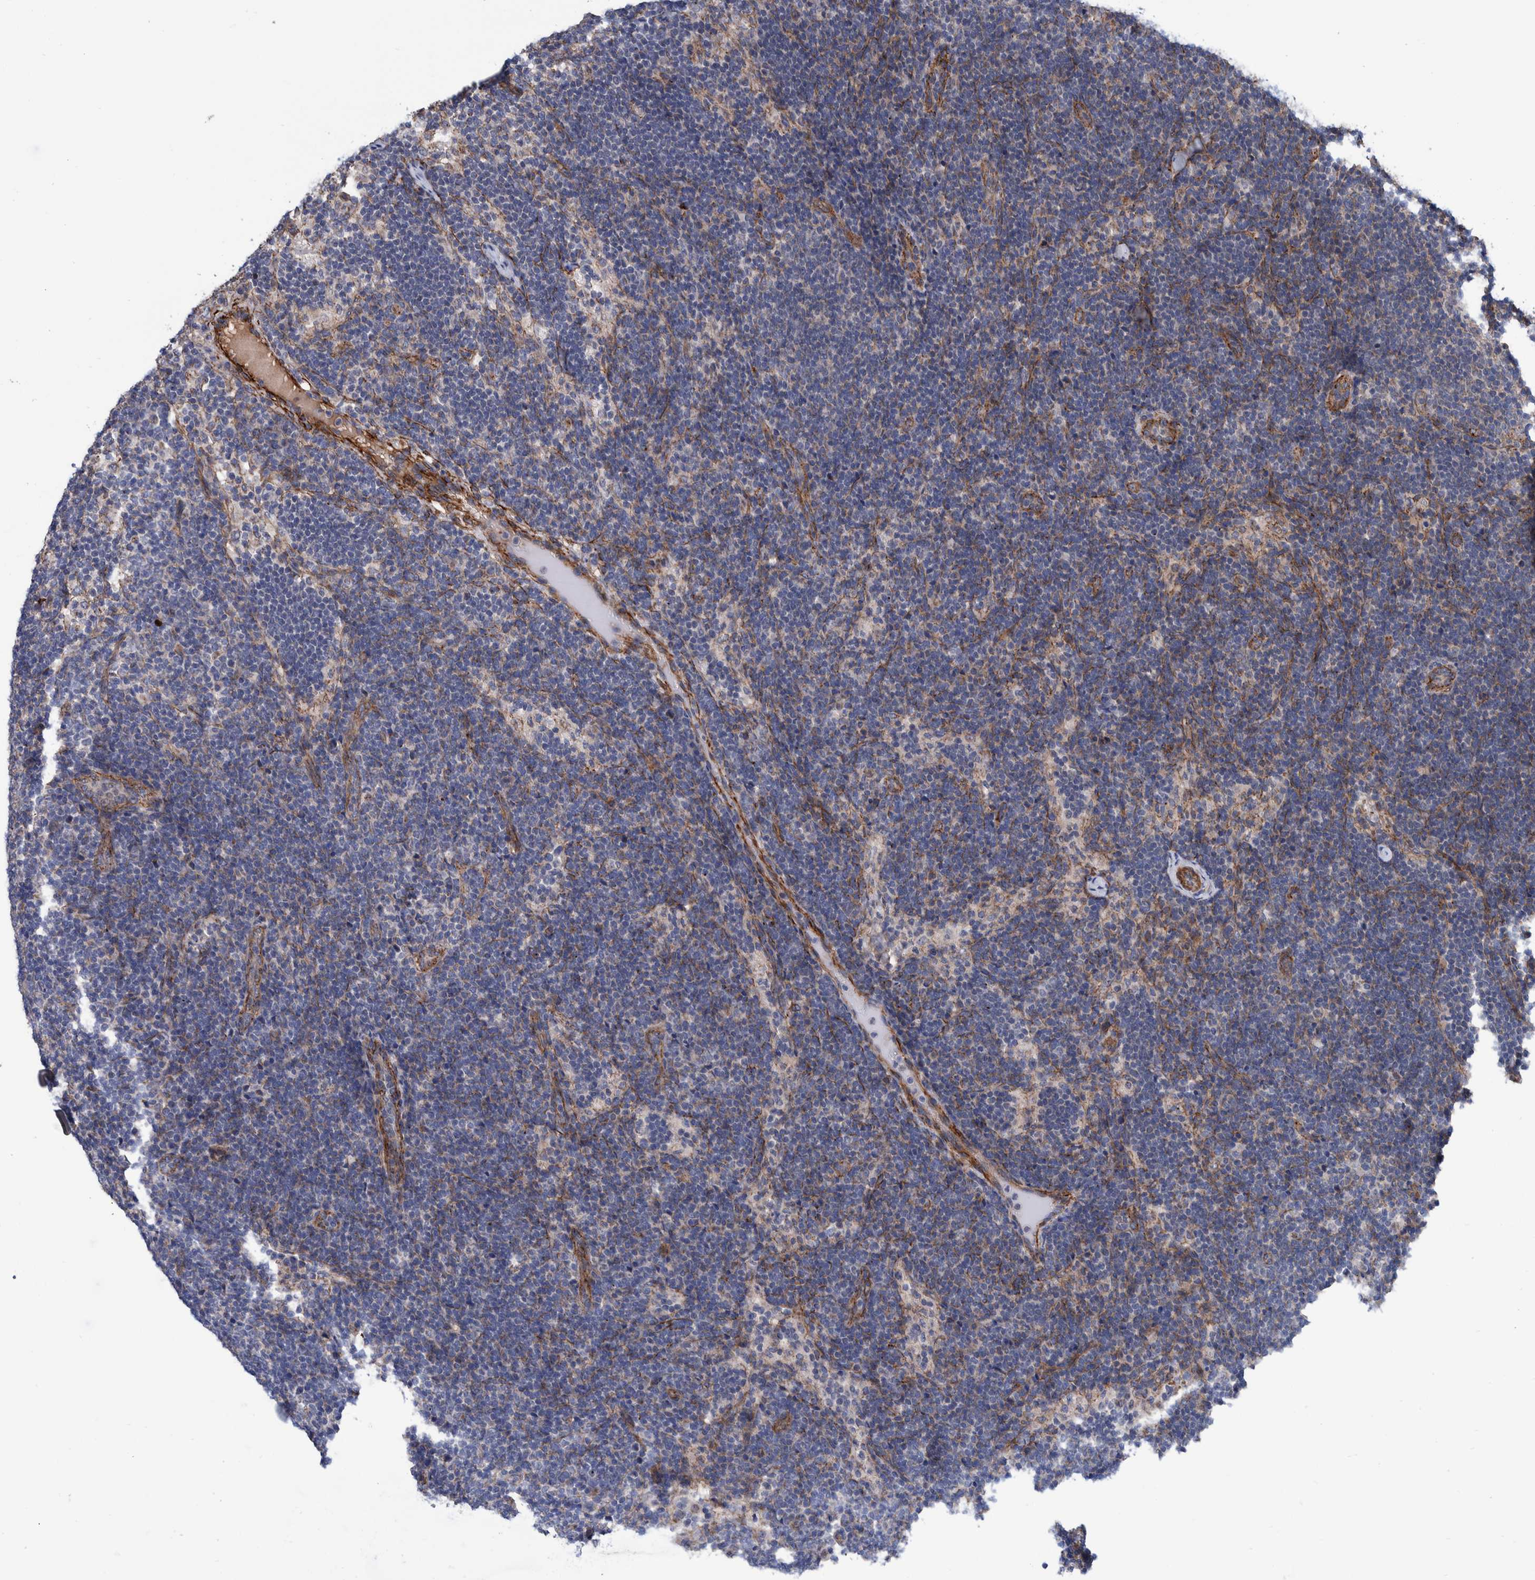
{"staining": {"intensity": "negative", "quantity": "none", "location": "none"}, "tissue": "lymph node", "cell_type": "Germinal center cells", "image_type": "normal", "snomed": [{"axis": "morphology", "description": "Normal tissue, NOS"}, {"axis": "topography", "description": "Lymph node"}], "caption": "The micrograph exhibits no significant positivity in germinal center cells of lymph node.", "gene": "ENSG00000262660", "patient": {"sex": "female", "age": 22}}